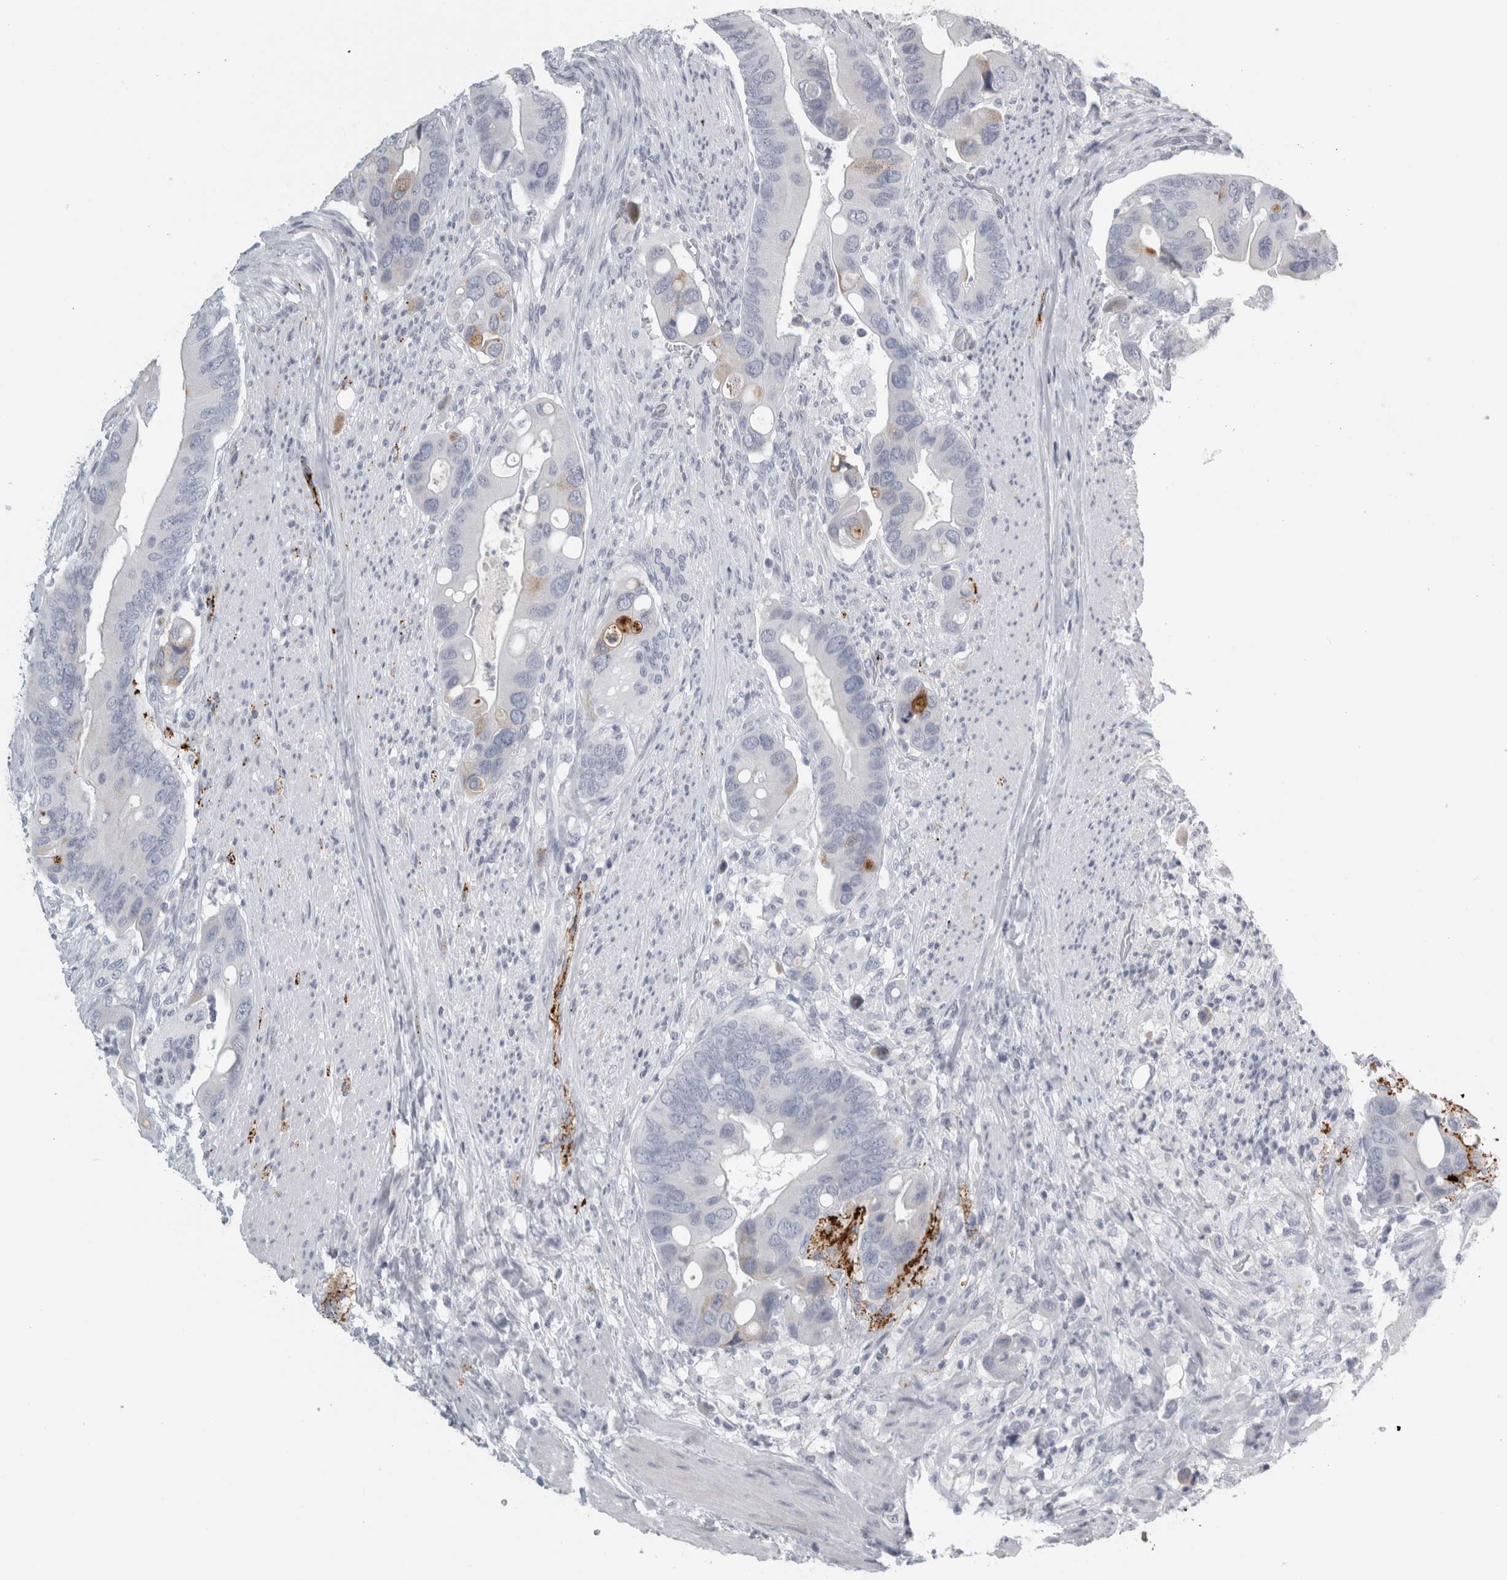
{"staining": {"intensity": "negative", "quantity": "none", "location": "none"}, "tissue": "colorectal cancer", "cell_type": "Tumor cells", "image_type": "cancer", "snomed": [{"axis": "morphology", "description": "Adenocarcinoma, NOS"}, {"axis": "topography", "description": "Rectum"}], "caption": "This is a photomicrograph of immunohistochemistry staining of colorectal cancer (adenocarcinoma), which shows no positivity in tumor cells.", "gene": "CPE", "patient": {"sex": "female", "age": 57}}